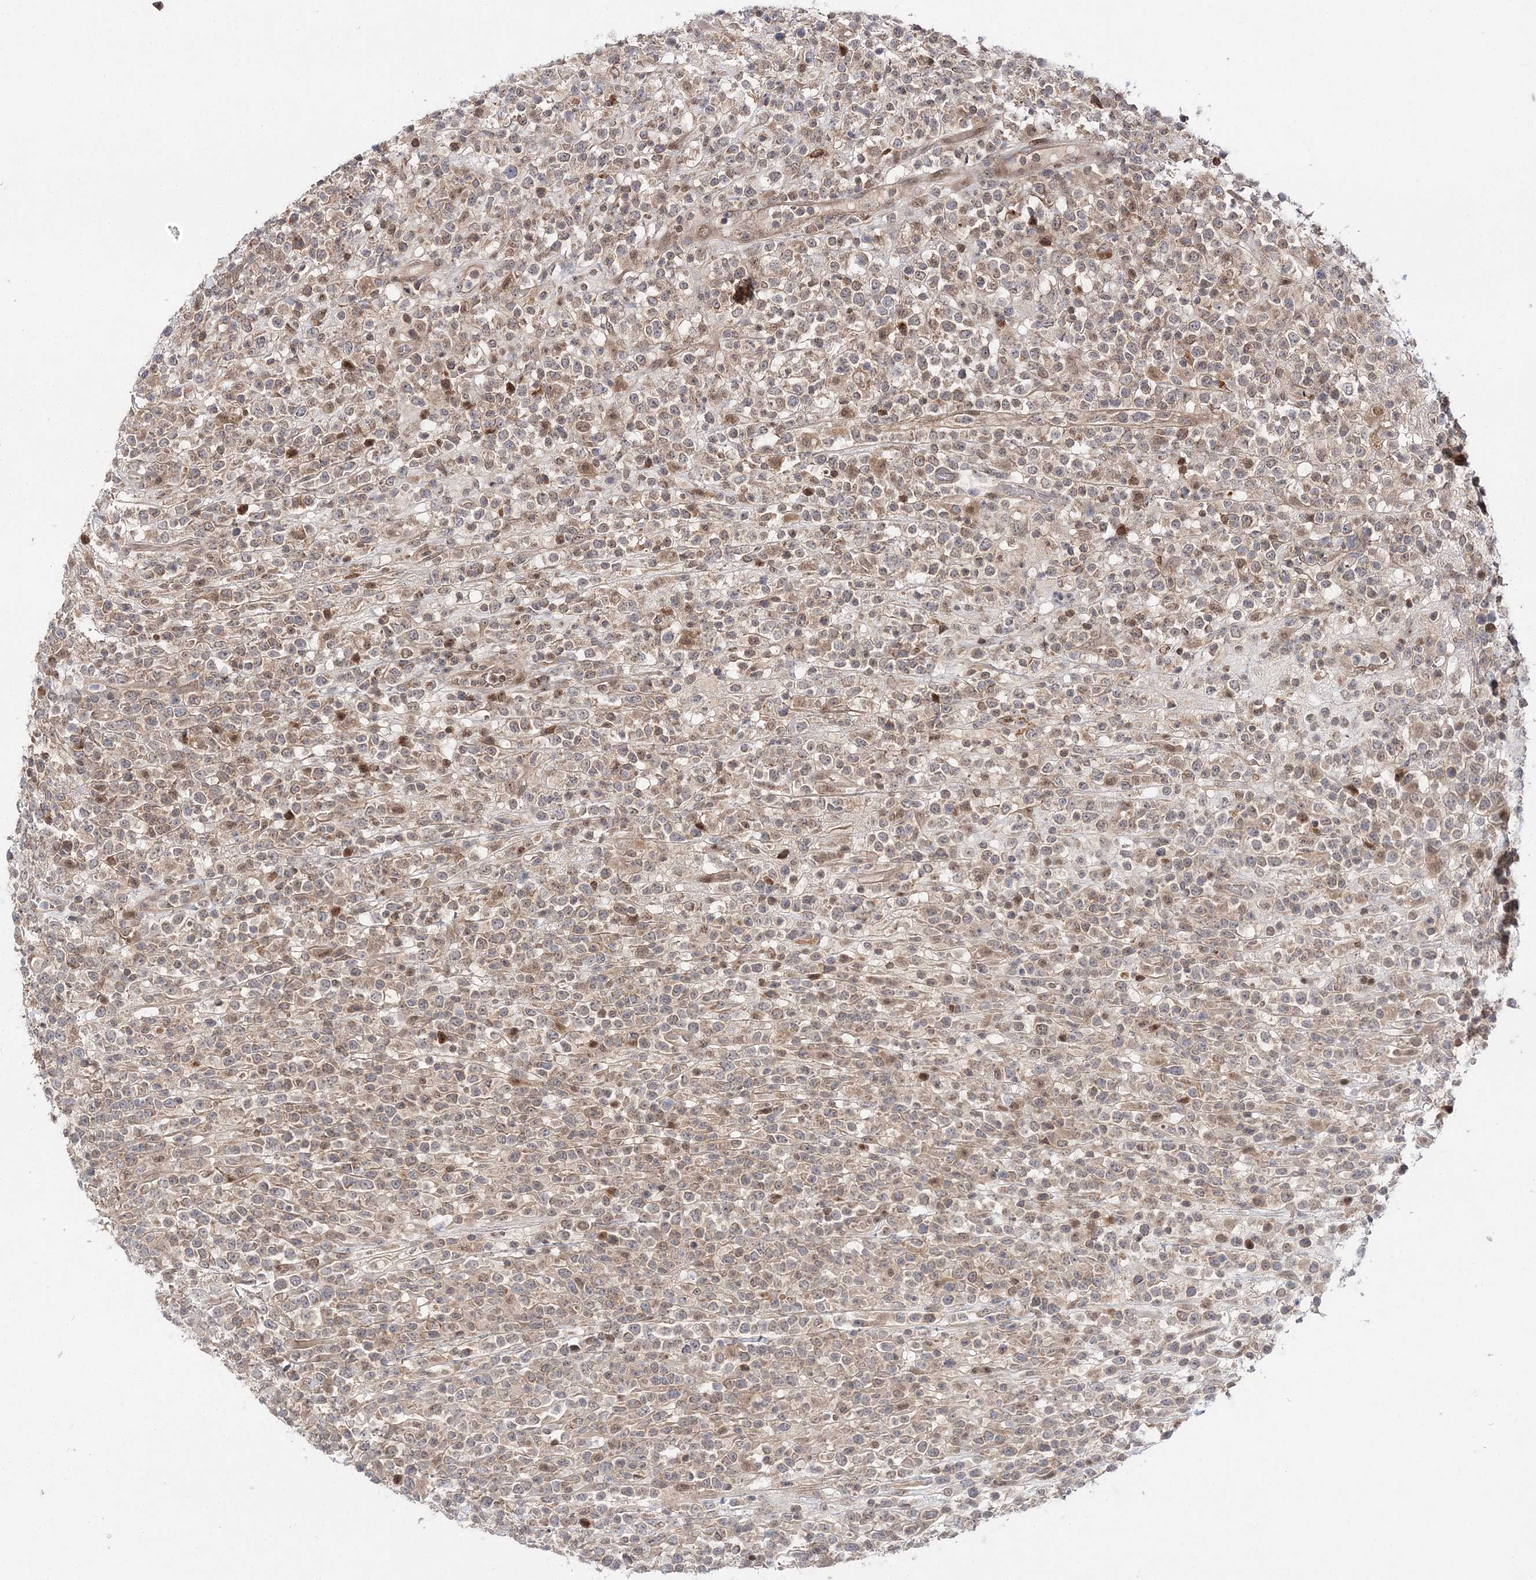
{"staining": {"intensity": "weak", "quantity": "<25%", "location": "cytoplasmic/membranous"}, "tissue": "lymphoma", "cell_type": "Tumor cells", "image_type": "cancer", "snomed": [{"axis": "morphology", "description": "Malignant lymphoma, non-Hodgkin's type, High grade"}, {"axis": "topography", "description": "Colon"}], "caption": "High-grade malignant lymphoma, non-Hodgkin's type was stained to show a protein in brown. There is no significant expression in tumor cells.", "gene": "NIF3L1", "patient": {"sex": "female", "age": 53}}